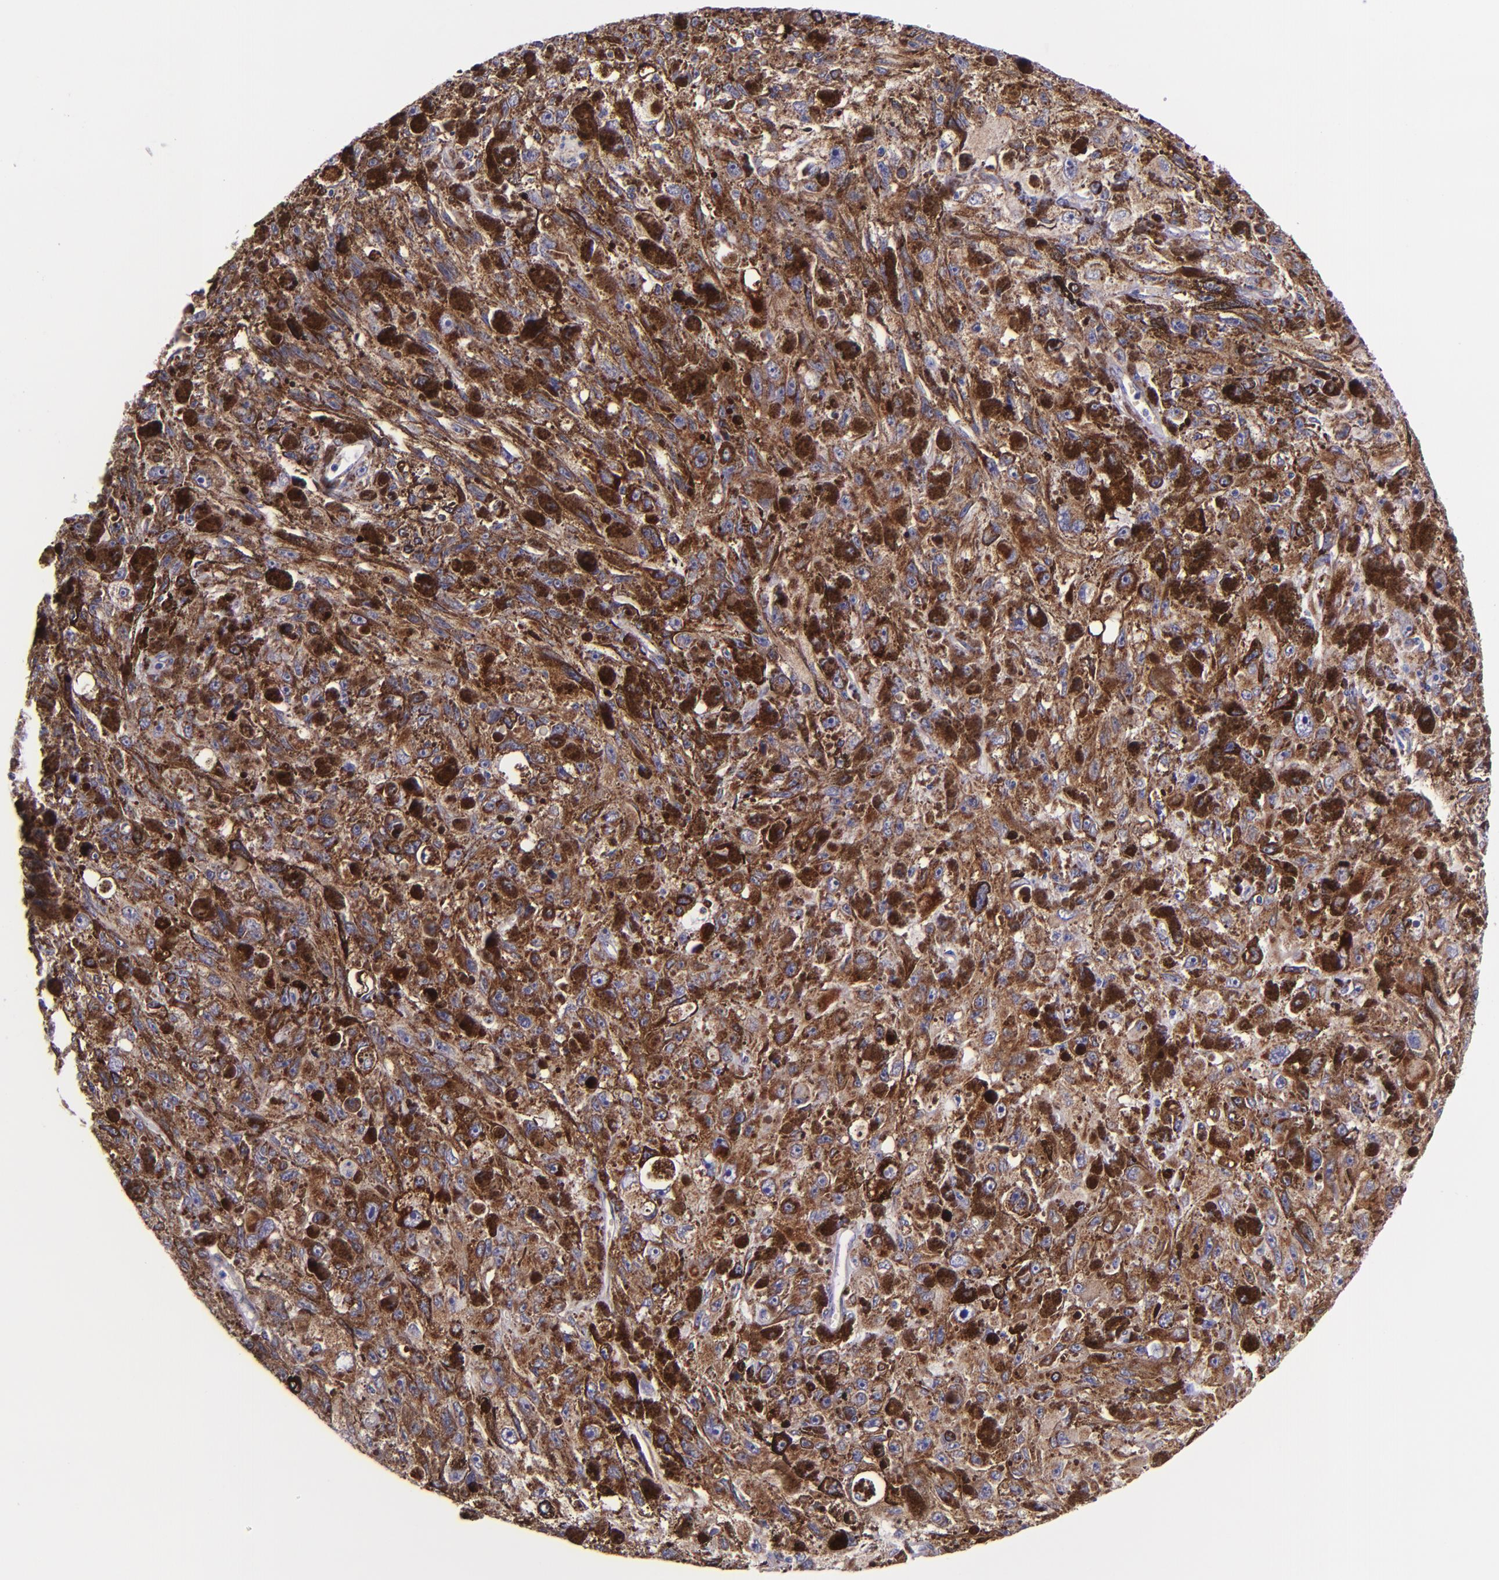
{"staining": {"intensity": "moderate", "quantity": ">75%", "location": "cytoplasmic/membranous"}, "tissue": "melanoma", "cell_type": "Tumor cells", "image_type": "cancer", "snomed": [{"axis": "morphology", "description": "Malignant melanoma, NOS"}, {"axis": "topography", "description": "Skin"}], "caption": "A photomicrograph showing moderate cytoplasmic/membranous positivity in approximately >75% of tumor cells in malignant melanoma, as visualized by brown immunohistochemical staining.", "gene": "IDH3G", "patient": {"sex": "female", "age": 104}}